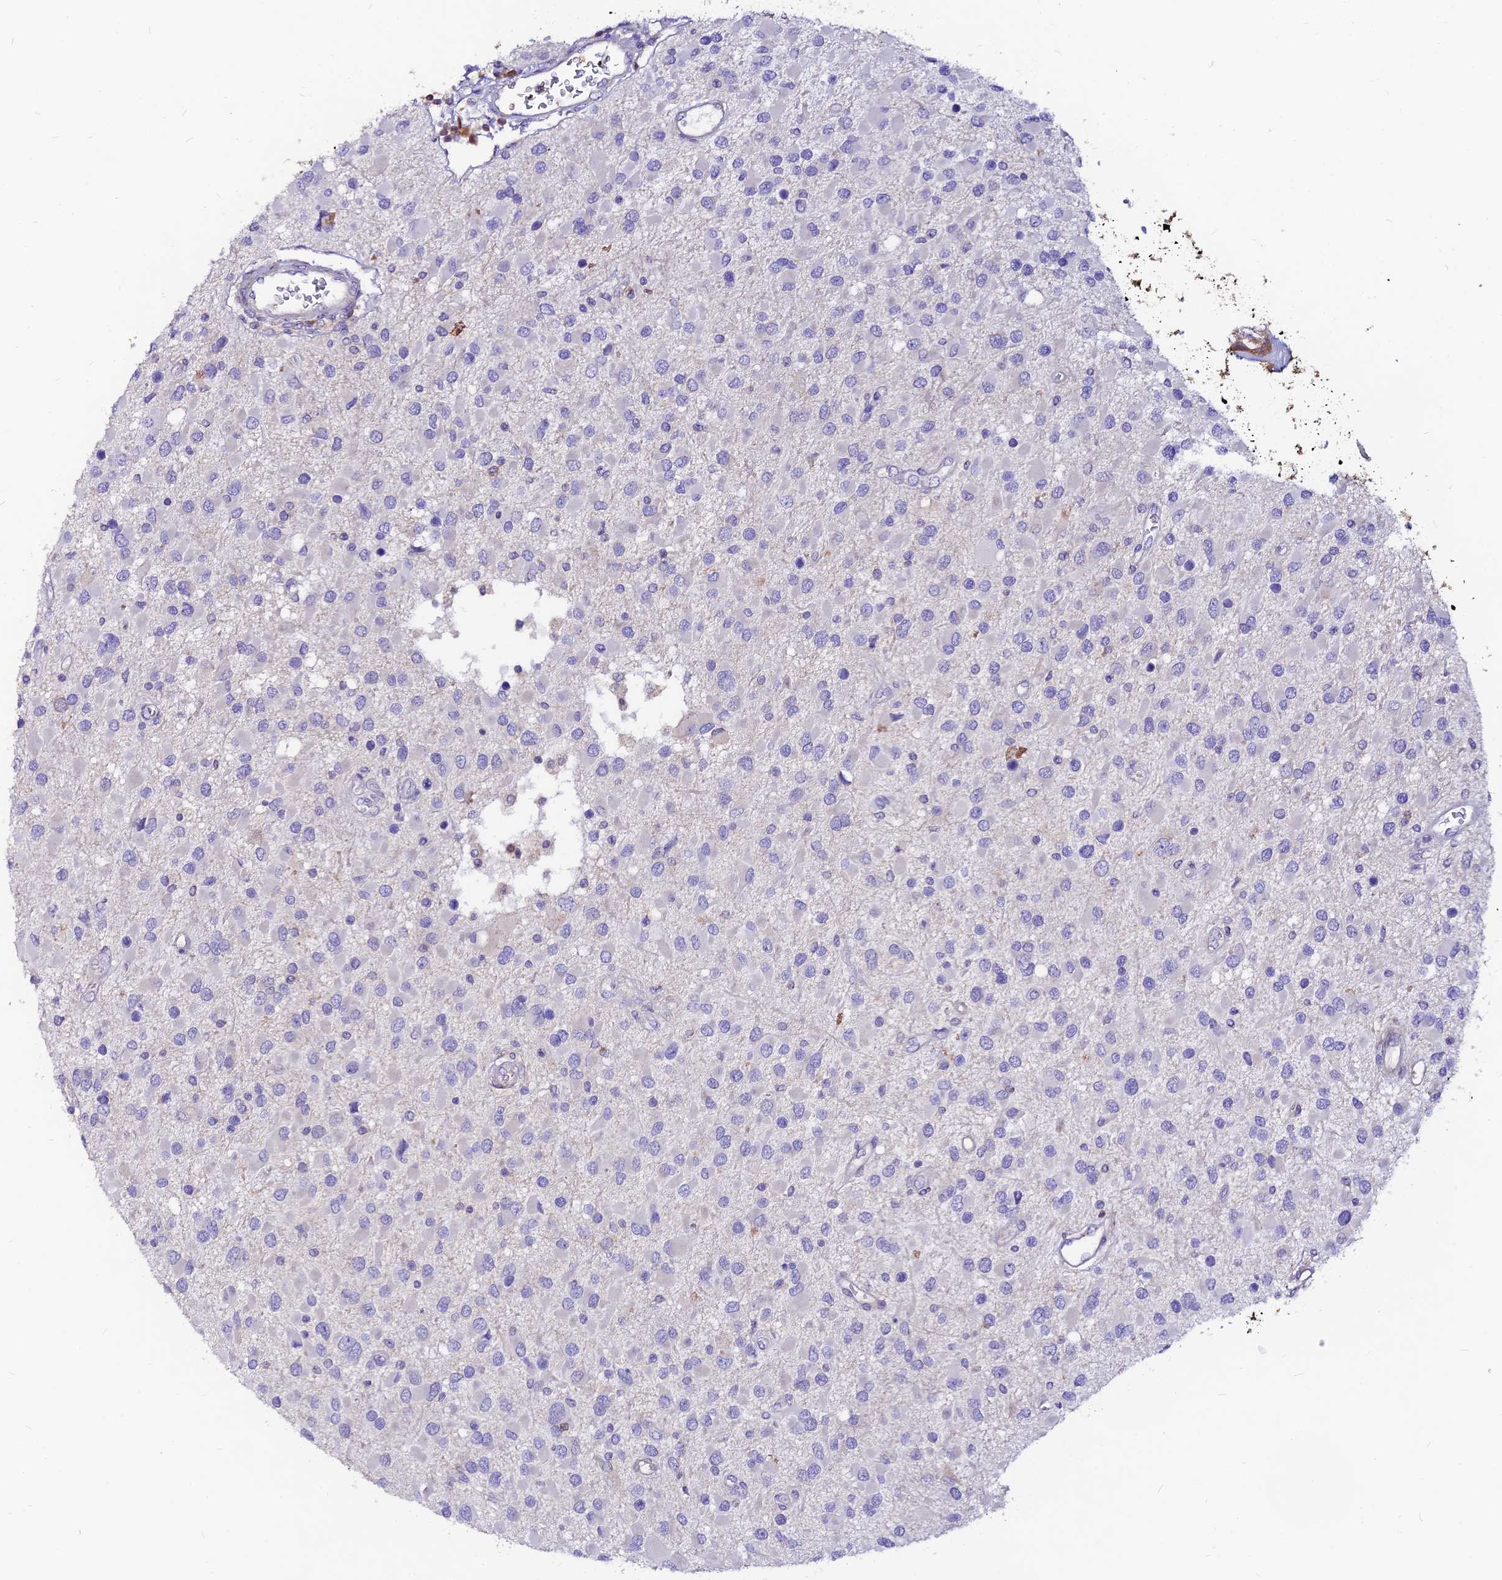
{"staining": {"intensity": "negative", "quantity": "none", "location": "none"}, "tissue": "glioma", "cell_type": "Tumor cells", "image_type": "cancer", "snomed": [{"axis": "morphology", "description": "Glioma, malignant, High grade"}, {"axis": "topography", "description": "Brain"}], "caption": "A high-resolution histopathology image shows IHC staining of malignant glioma (high-grade), which exhibits no significant staining in tumor cells. (Stains: DAB (3,3'-diaminobenzidine) immunohistochemistry (IHC) with hematoxylin counter stain, Microscopy: brightfield microscopy at high magnification).", "gene": "DENND2D", "patient": {"sex": "male", "age": 53}}